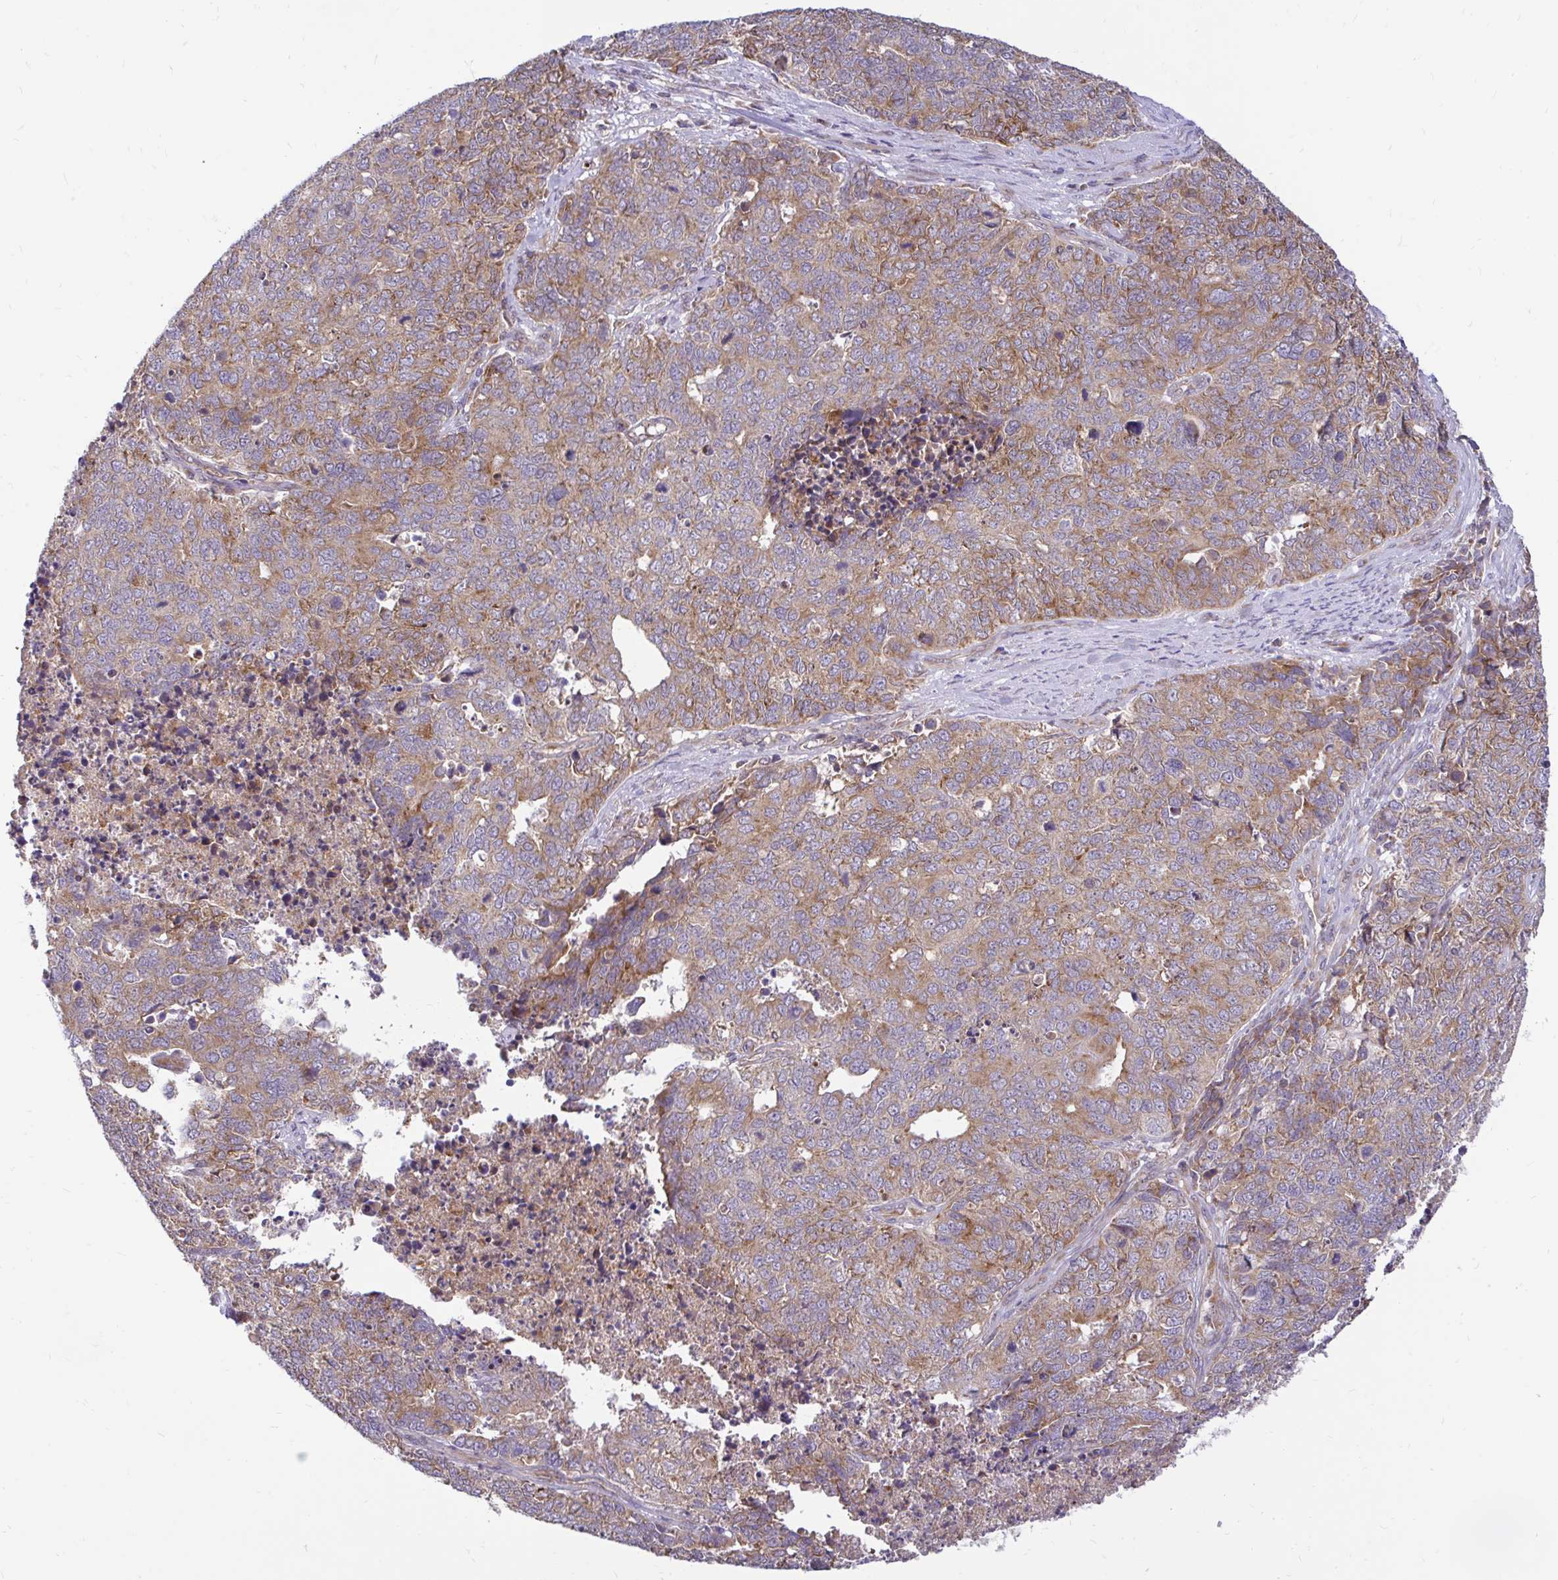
{"staining": {"intensity": "moderate", "quantity": ">75%", "location": "cytoplasmic/membranous"}, "tissue": "cervical cancer", "cell_type": "Tumor cells", "image_type": "cancer", "snomed": [{"axis": "morphology", "description": "Adenocarcinoma, NOS"}, {"axis": "topography", "description": "Cervix"}], "caption": "A high-resolution image shows immunohistochemistry (IHC) staining of adenocarcinoma (cervical), which shows moderate cytoplasmic/membranous staining in about >75% of tumor cells.", "gene": "VTI1B", "patient": {"sex": "female", "age": 63}}